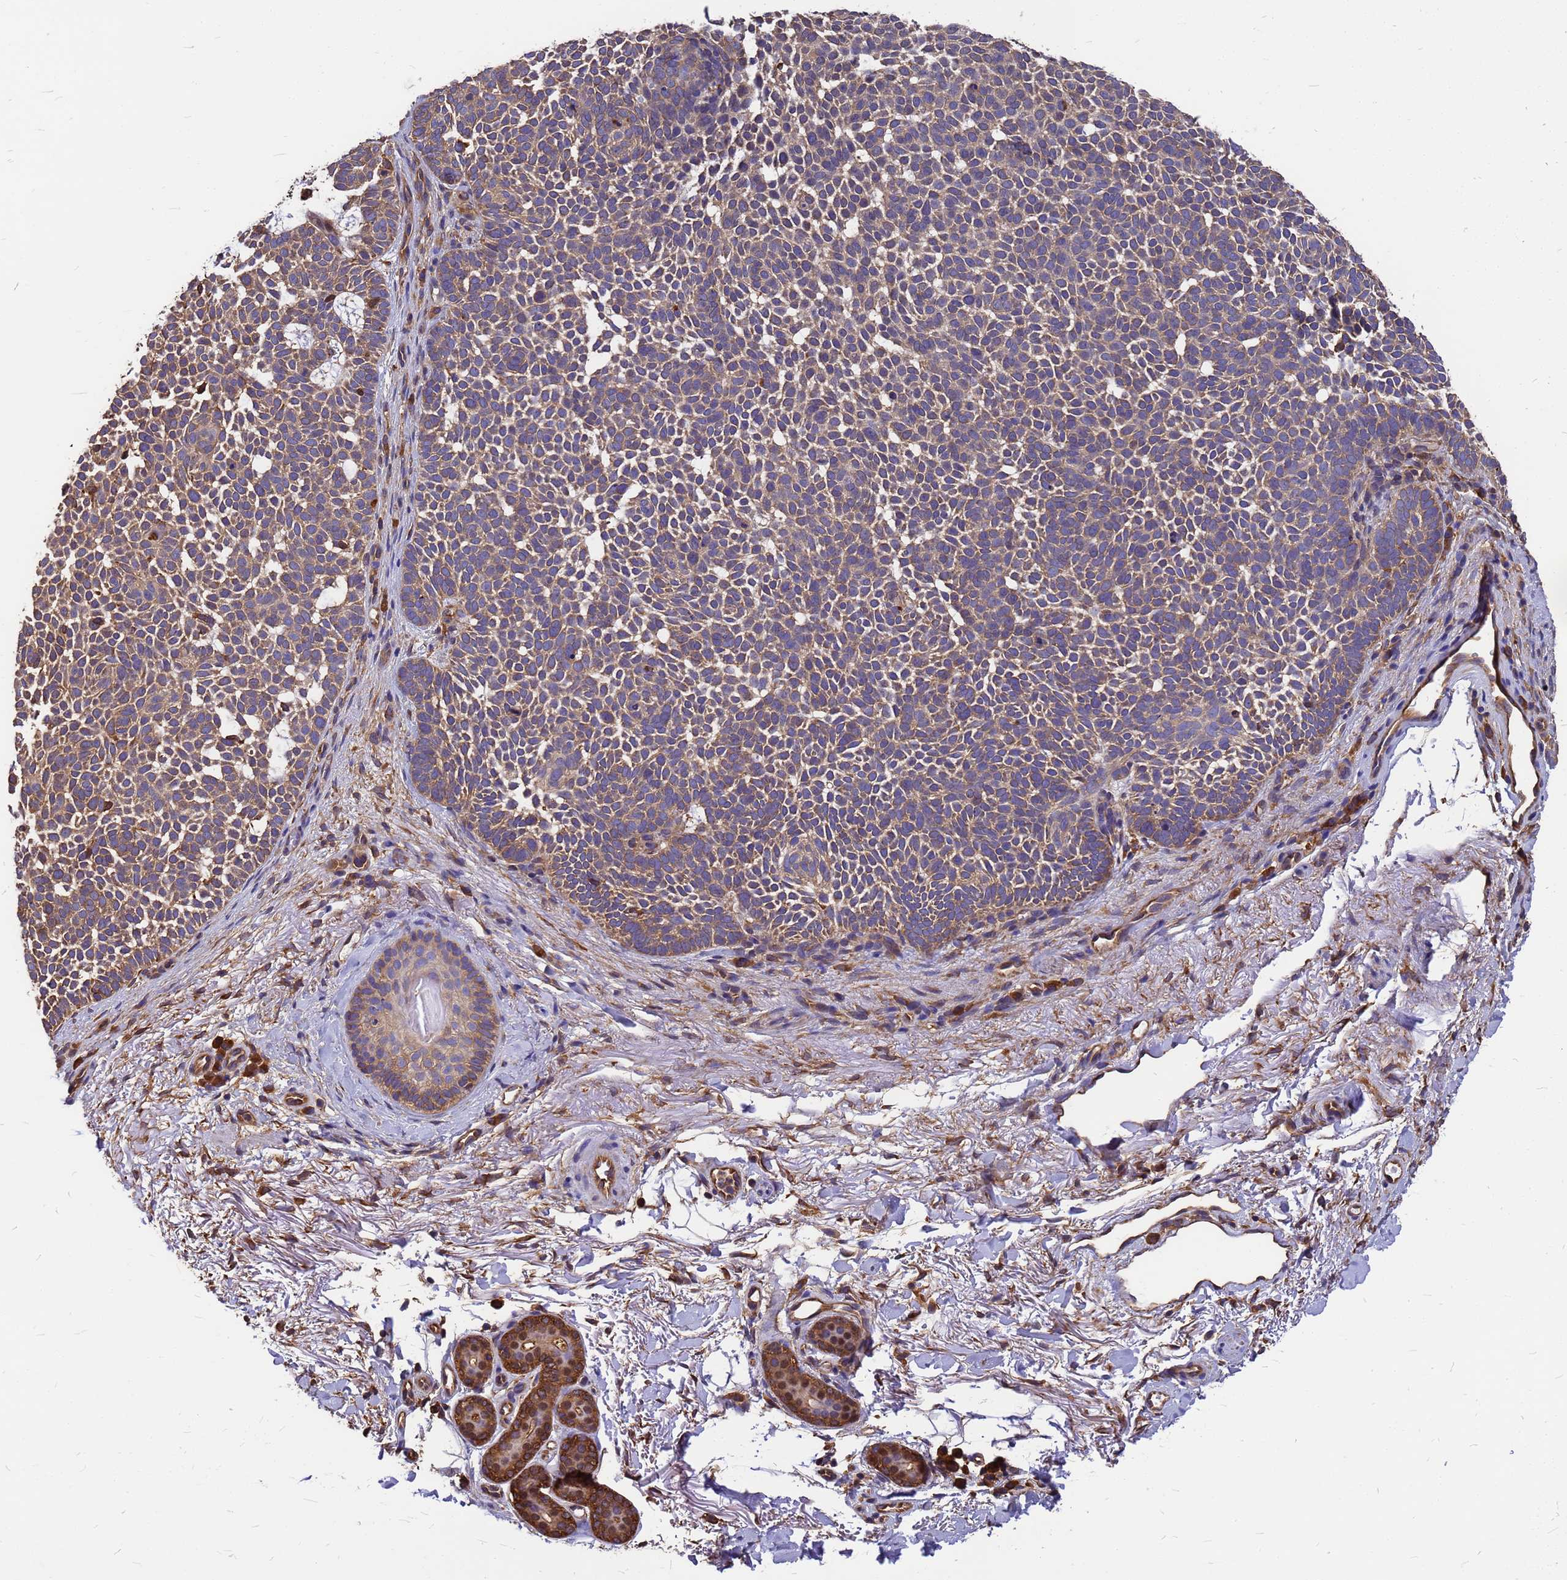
{"staining": {"intensity": "weak", "quantity": ">75%", "location": "cytoplasmic/membranous"}, "tissue": "skin cancer", "cell_type": "Tumor cells", "image_type": "cancer", "snomed": [{"axis": "morphology", "description": "Basal cell carcinoma"}, {"axis": "topography", "description": "Skin"}], "caption": "Protein positivity by immunohistochemistry demonstrates weak cytoplasmic/membranous staining in about >75% of tumor cells in basal cell carcinoma (skin).", "gene": "GID4", "patient": {"sex": "female", "age": 77}}